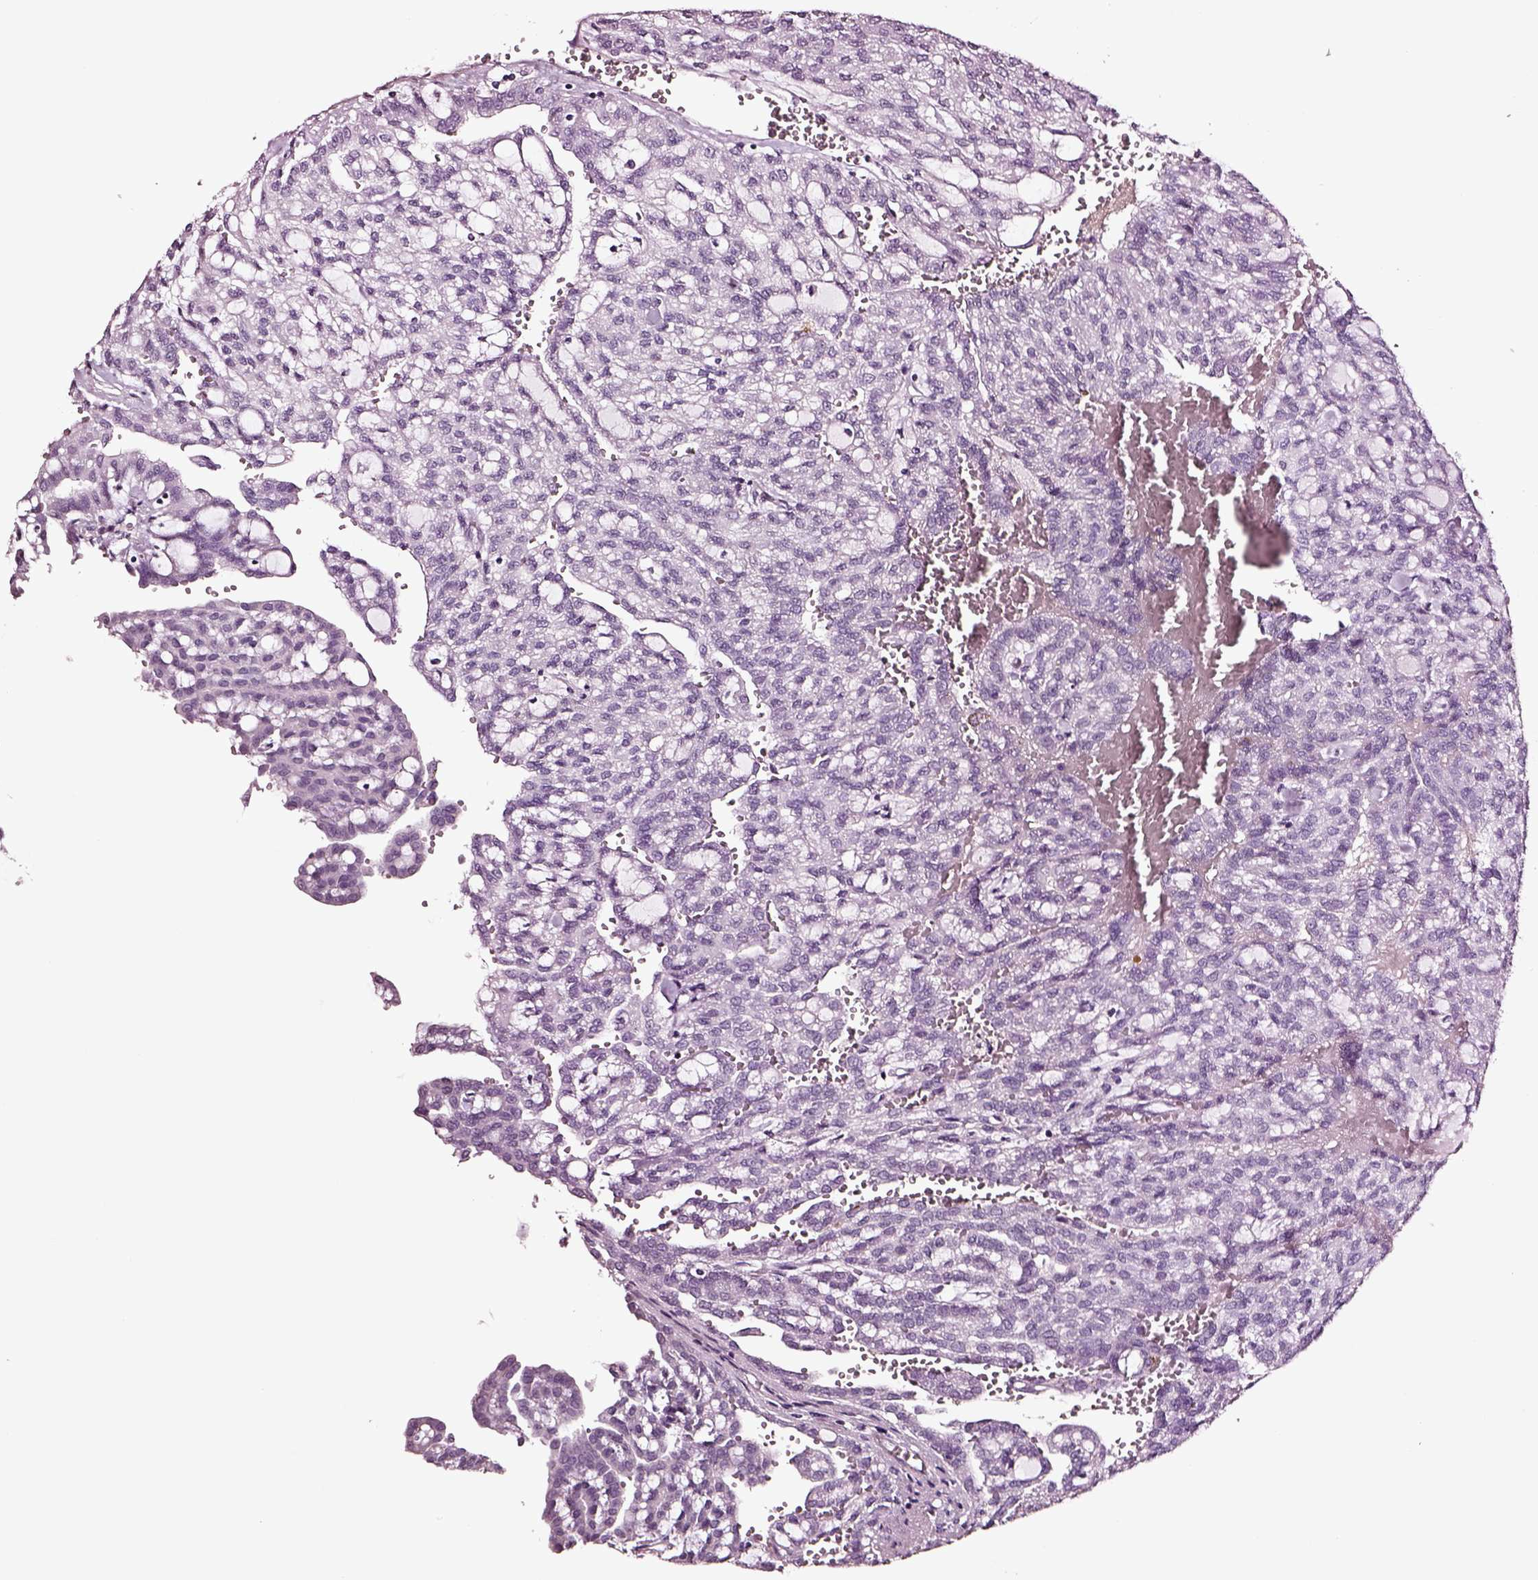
{"staining": {"intensity": "negative", "quantity": "none", "location": "none"}, "tissue": "renal cancer", "cell_type": "Tumor cells", "image_type": "cancer", "snomed": [{"axis": "morphology", "description": "Adenocarcinoma, NOS"}, {"axis": "topography", "description": "Kidney"}], "caption": "High magnification brightfield microscopy of renal cancer stained with DAB (brown) and counterstained with hematoxylin (blue): tumor cells show no significant positivity.", "gene": "SOX10", "patient": {"sex": "male", "age": 63}}